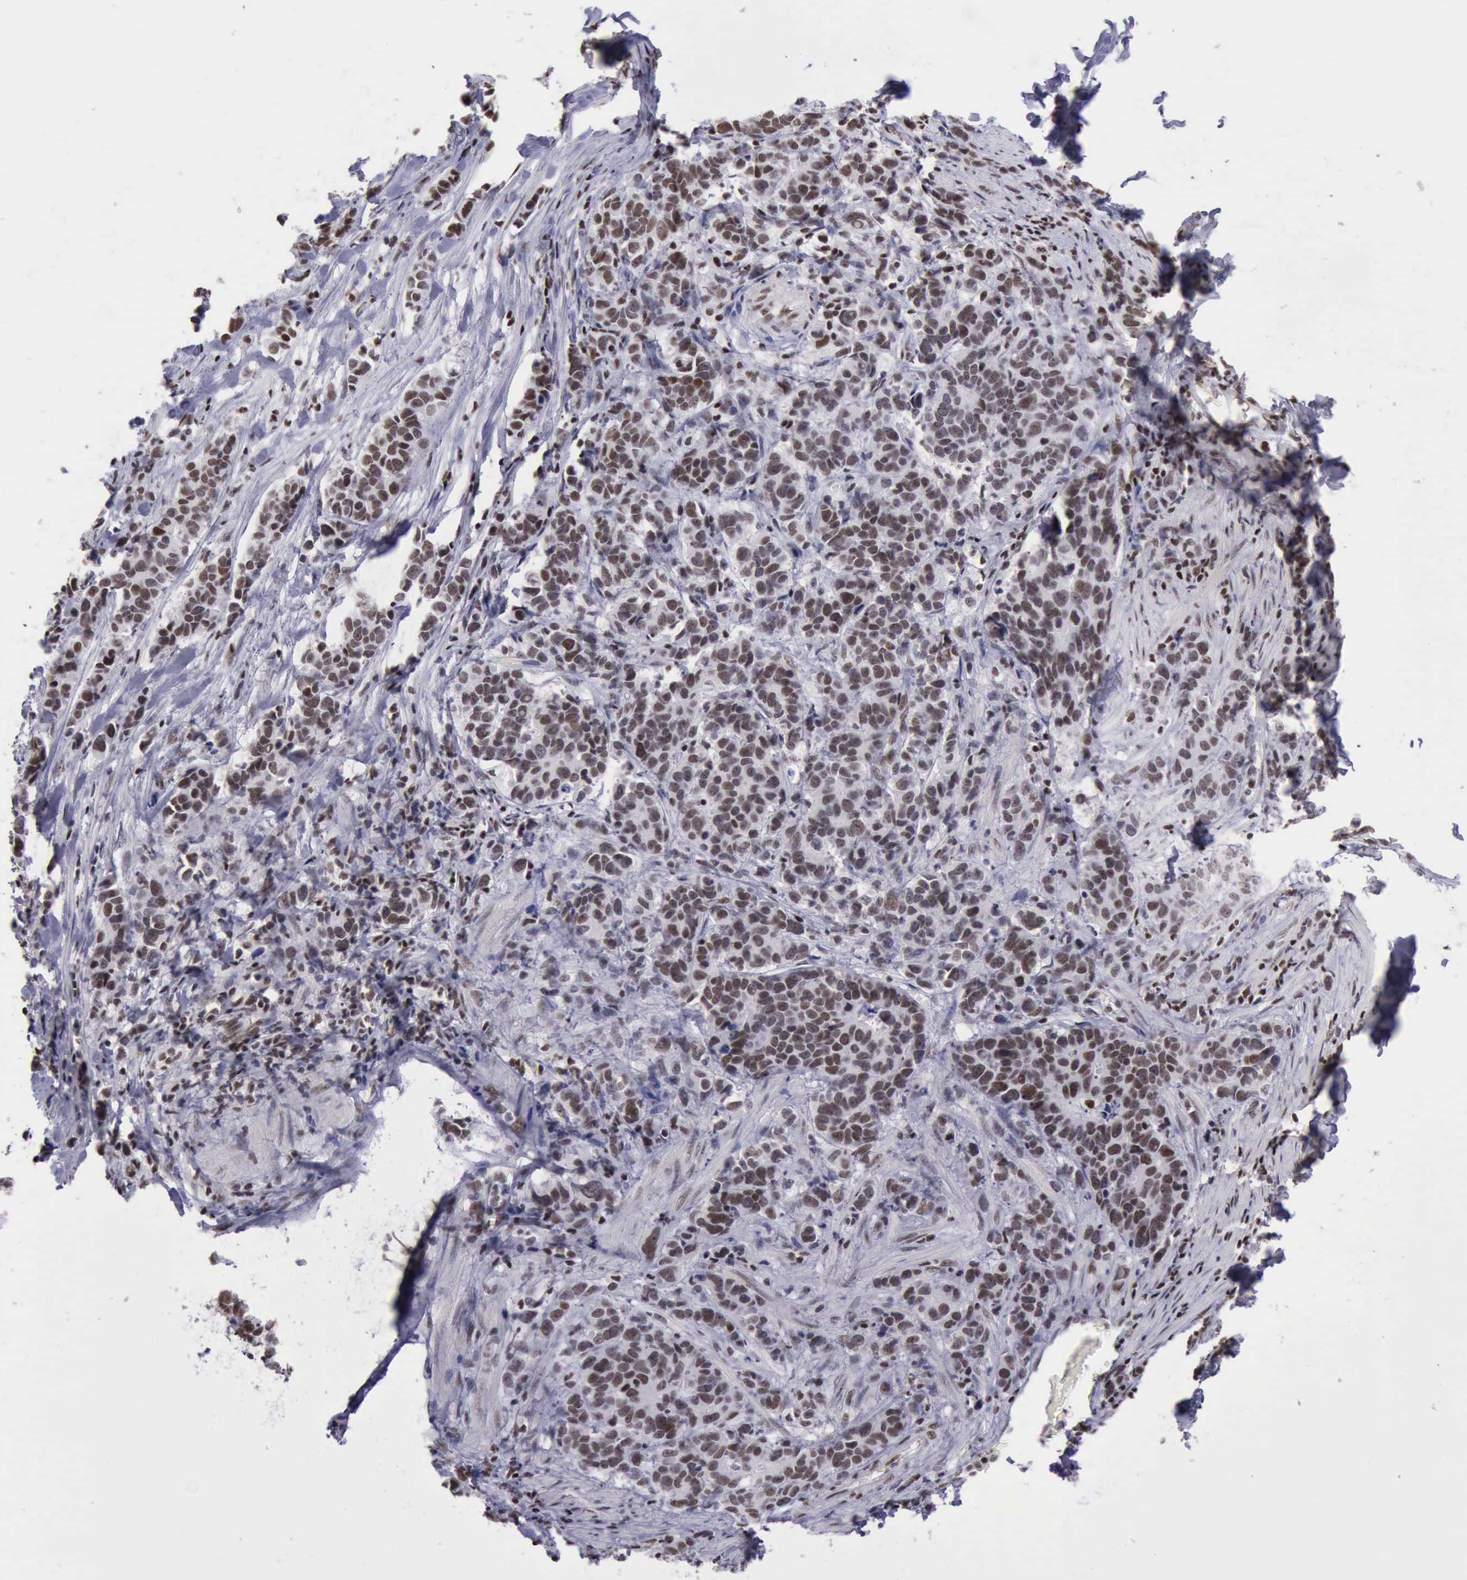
{"staining": {"intensity": "moderate", "quantity": ">75%", "location": "nuclear"}, "tissue": "stomach cancer", "cell_type": "Tumor cells", "image_type": "cancer", "snomed": [{"axis": "morphology", "description": "Adenocarcinoma, NOS"}, {"axis": "topography", "description": "Stomach, upper"}], "caption": "IHC micrograph of neoplastic tissue: human stomach cancer stained using IHC exhibits medium levels of moderate protein expression localized specifically in the nuclear of tumor cells, appearing as a nuclear brown color.", "gene": "YY1", "patient": {"sex": "male", "age": 71}}